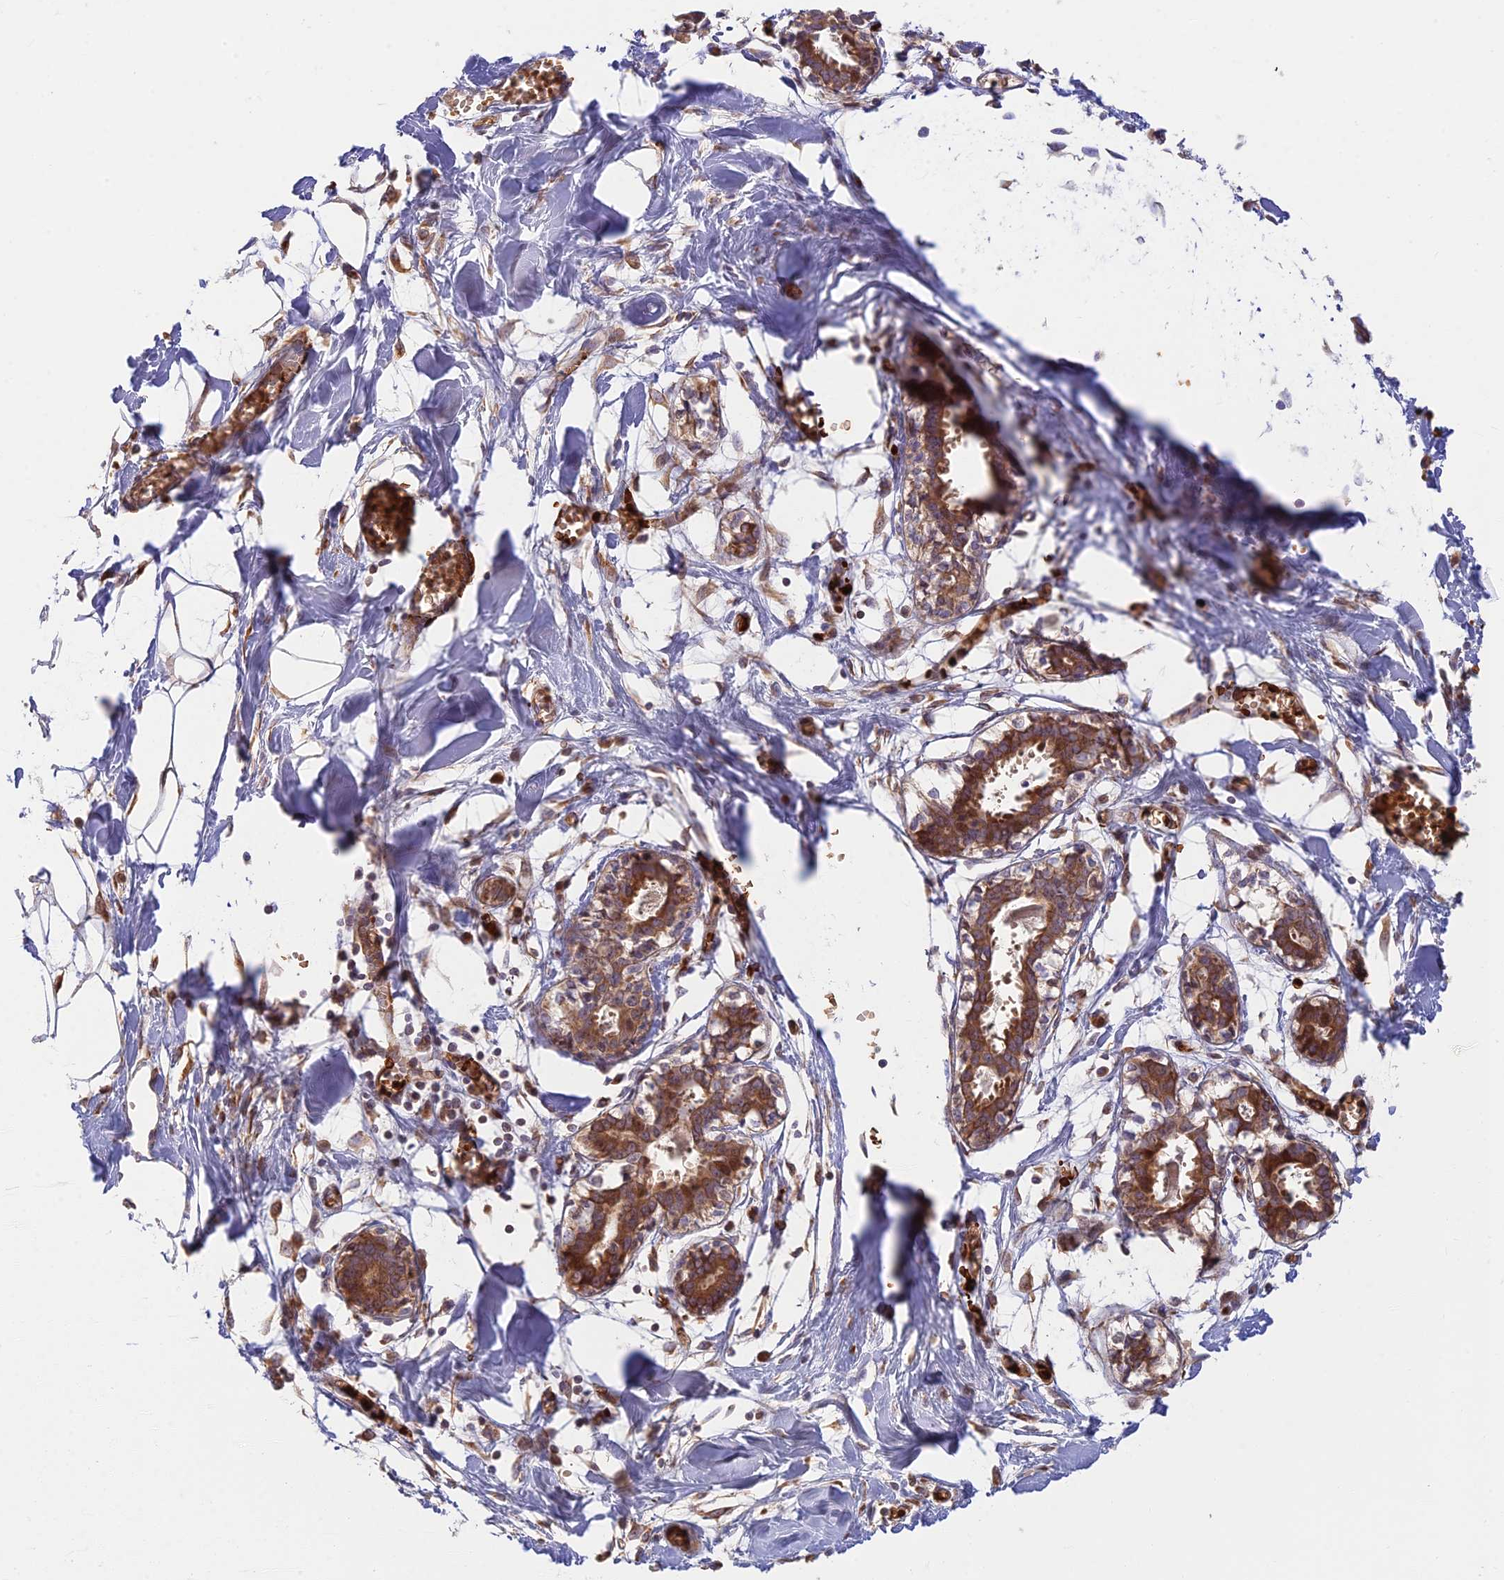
{"staining": {"intensity": "negative", "quantity": "none", "location": "none"}, "tissue": "breast", "cell_type": "Adipocytes", "image_type": "normal", "snomed": [{"axis": "morphology", "description": "Normal tissue, NOS"}, {"axis": "topography", "description": "Breast"}], "caption": "Immunohistochemistry image of normal human breast stained for a protein (brown), which displays no positivity in adipocytes.", "gene": "UFSP2", "patient": {"sex": "female", "age": 27}}